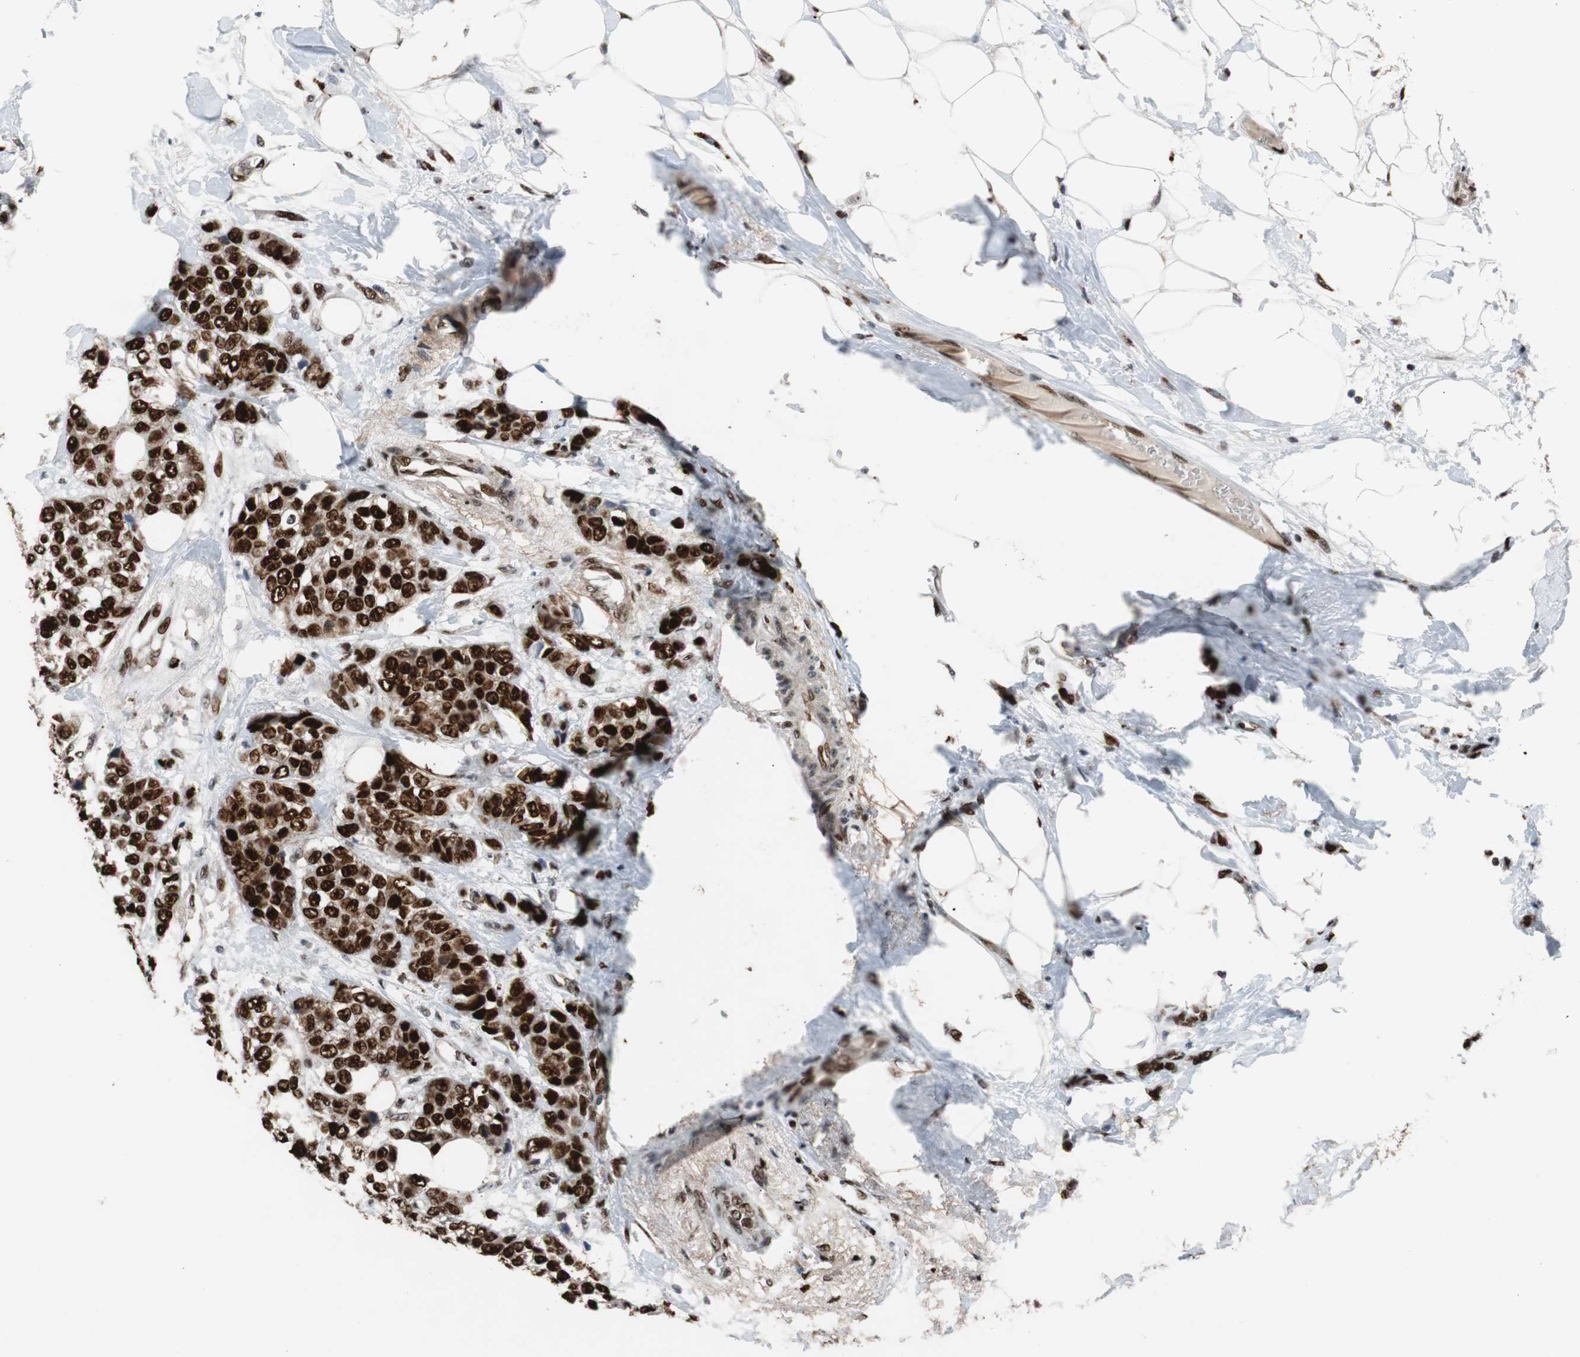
{"staining": {"intensity": "strong", "quantity": ">75%", "location": "nuclear"}, "tissue": "breast cancer", "cell_type": "Tumor cells", "image_type": "cancer", "snomed": [{"axis": "morphology", "description": "Duct carcinoma"}, {"axis": "topography", "description": "Breast"}], "caption": "Breast invasive ductal carcinoma stained with DAB (3,3'-diaminobenzidine) immunohistochemistry demonstrates high levels of strong nuclear positivity in approximately >75% of tumor cells.", "gene": "NBL1", "patient": {"sex": "female", "age": 51}}